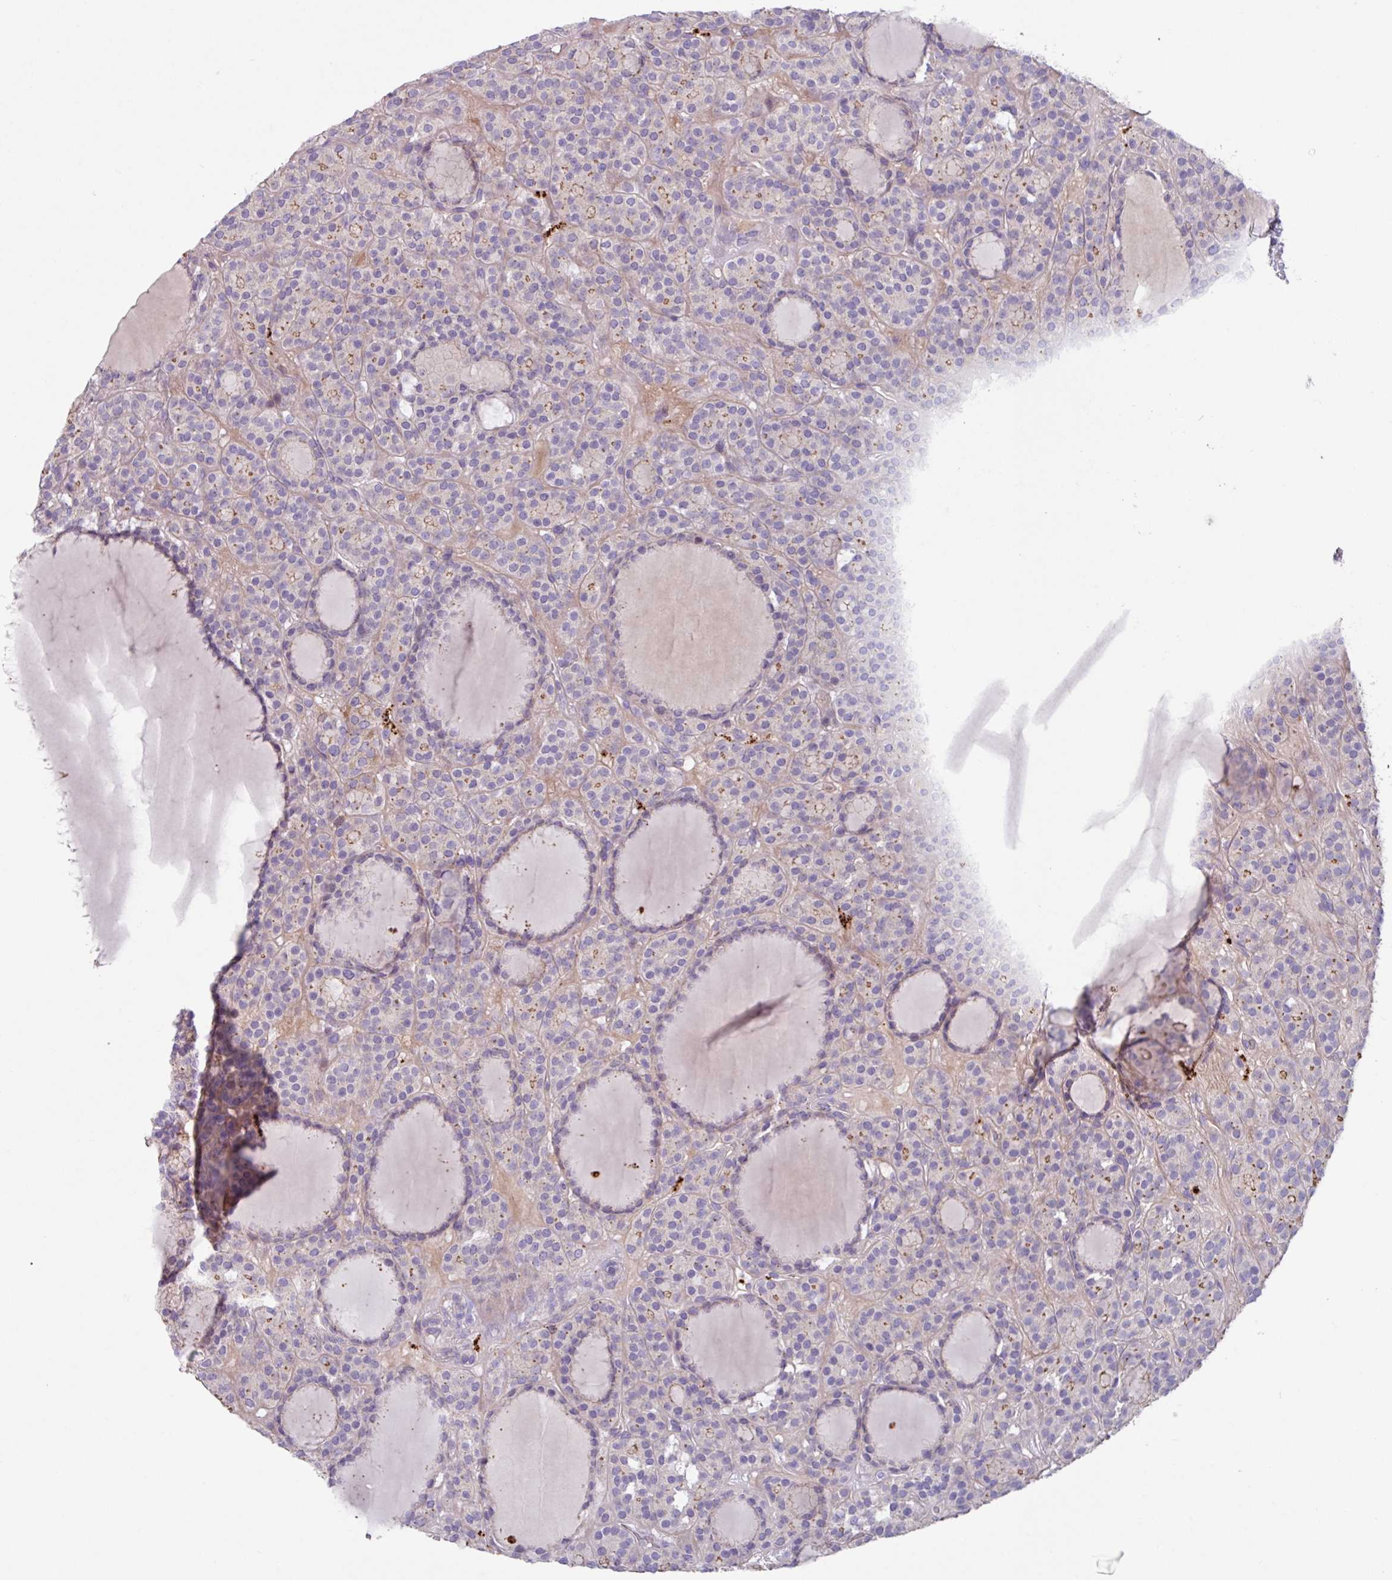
{"staining": {"intensity": "weak", "quantity": "<25%", "location": "cytoplasmic/membranous"}, "tissue": "thyroid cancer", "cell_type": "Tumor cells", "image_type": "cancer", "snomed": [{"axis": "morphology", "description": "Follicular adenoma carcinoma, NOS"}, {"axis": "topography", "description": "Thyroid gland"}], "caption": "Immunohistochemistry (IHC) micrograph of thyroid cancer stained for a protein (brown), which exhibits no positivity in tumor cells.", "gene": "IQCJ", "patient": {"sex": "female", "age": 63}}